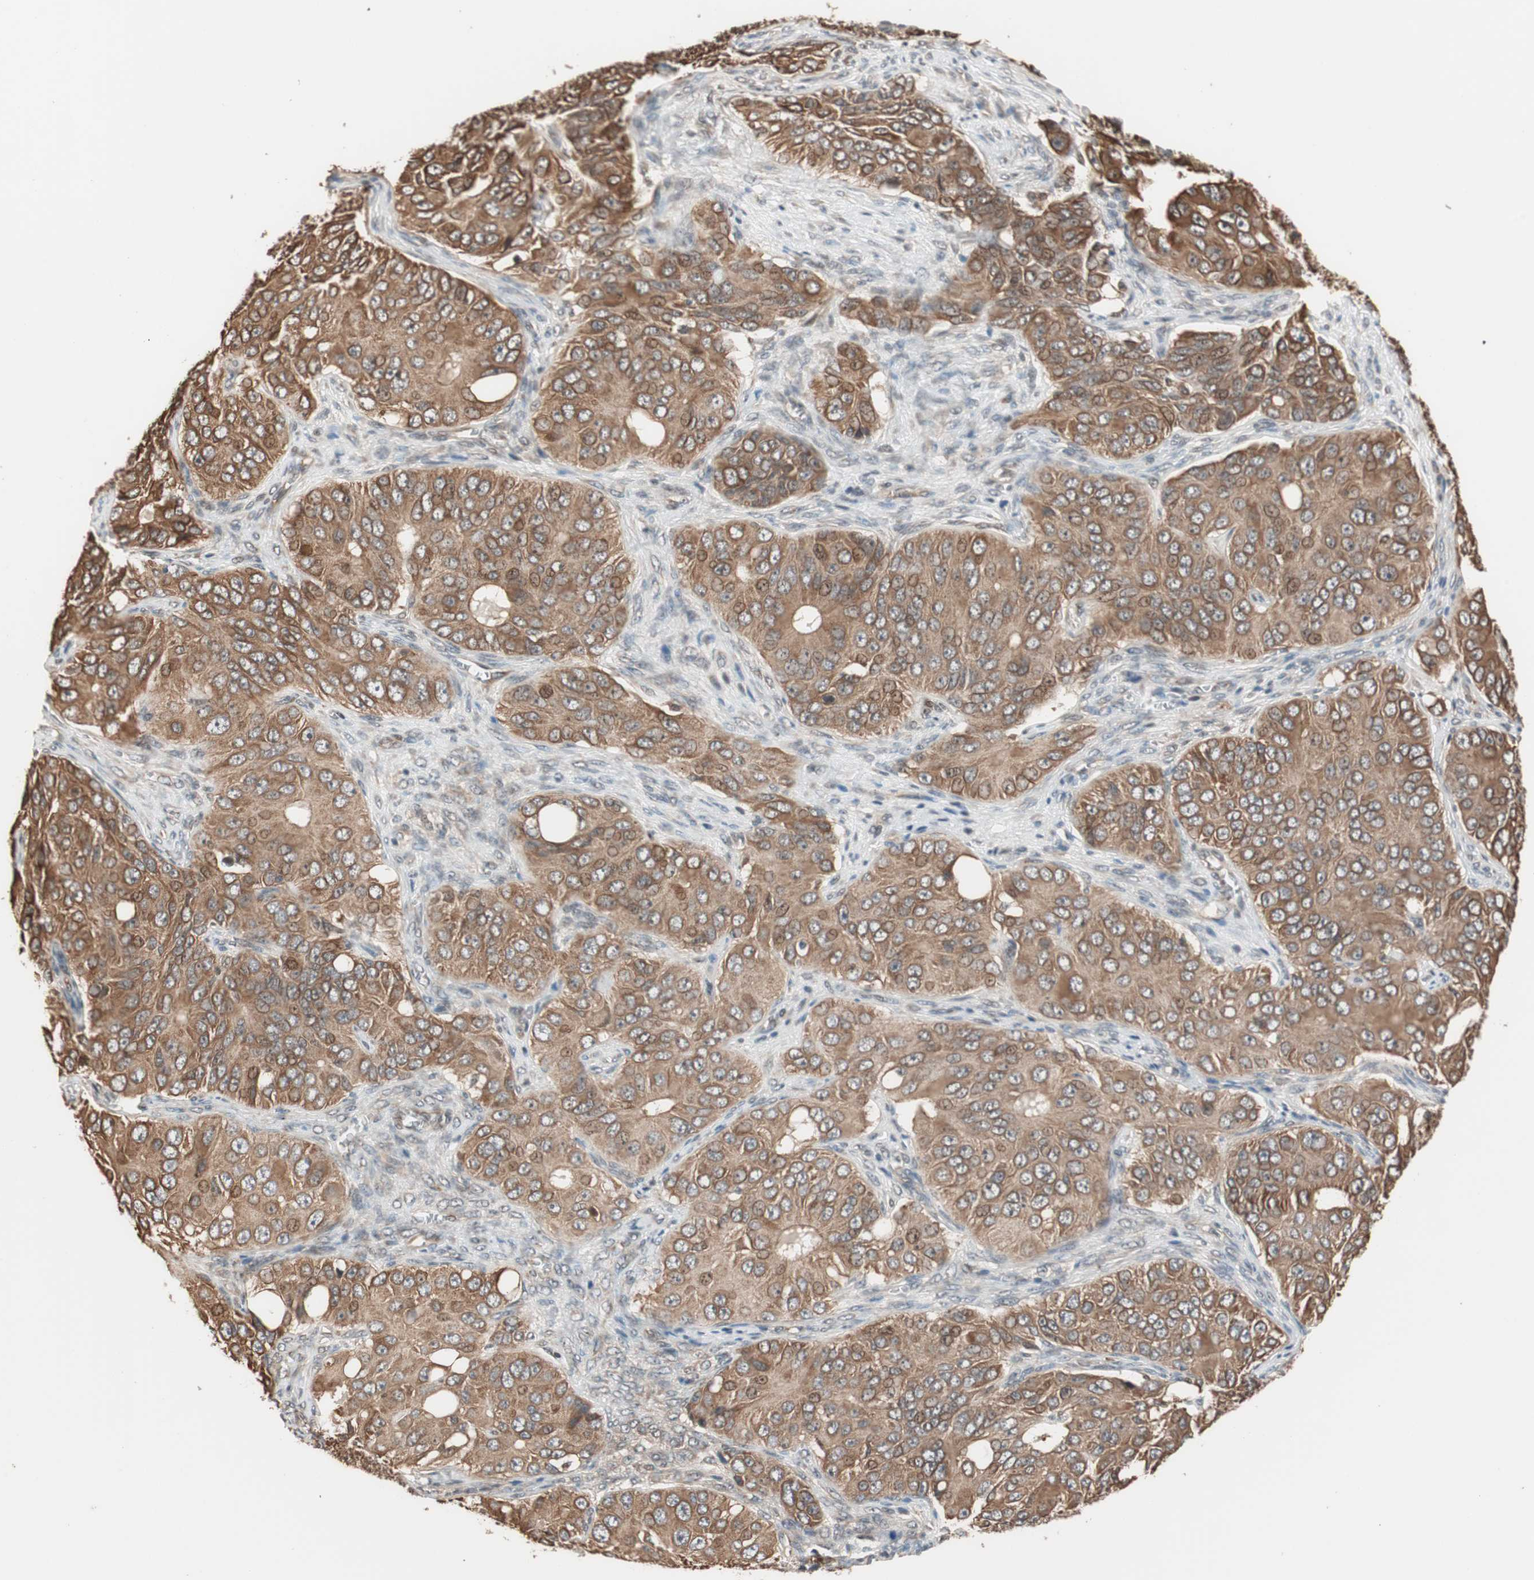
{"staining": {"intensity": "strong", "quantity": ">75%", "location": "cytoplasmic/membranous"}, "tissue": "ovarian cancer", "cell_type": "Tumor cells", "image_type": "cancer", "snomed": [{"axis": "morphology", "description": "Carcinoma, endometroid"}, {"axis": "topography", "description": "Ovary"}], "caption": "Ovarian endometroid carcinoma tissue displays strong cytoplasmic/membranous expression in about >75% of tumor cells", "gene": "FBXO5", "patient": {"sex": "female", "age": 51}}